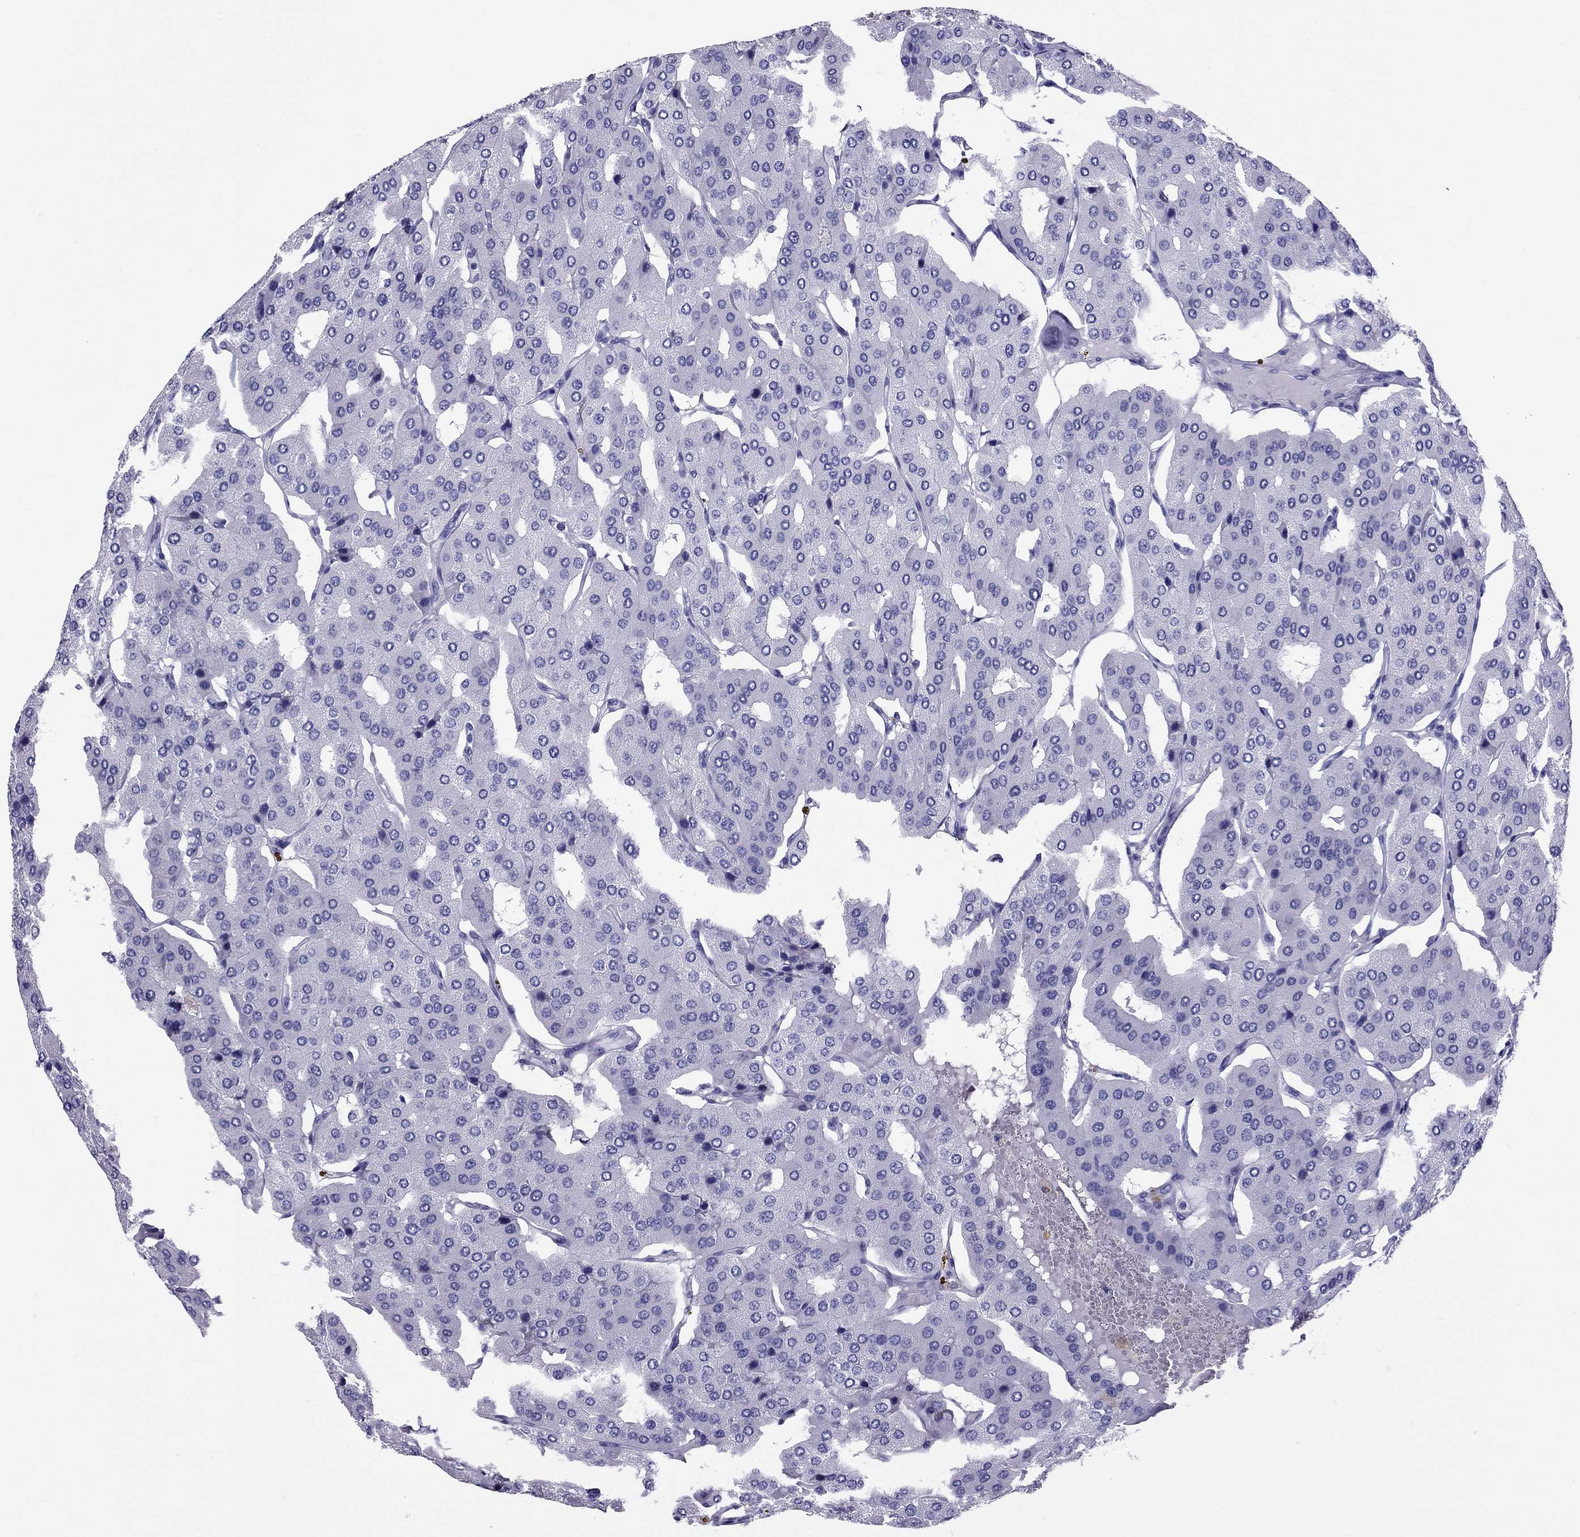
{"staining": {"intensity": "negative", "quantity": "none", "location": "none"}, "tissue": "parathyroid gland", "cell_type": "Glandular cells", "image_type": "normal", "snomed": [{"axis": "morphology", "description": "Normal tissue, NOS"}, {"axis": "morphology", "description": "Adenoma, NOS"}, {"axis": "topography", "description": "Parathyroid gland"}], "caption": "IHC histopathology image of benign parathyroid gland: human parathyroid gland stained with DAB (3,3'-diaminobenzidine) shows no significant protein staining in glandular cells.", "gene": "AVPR1B", "patient": {"sex": "female", "age": 86}}